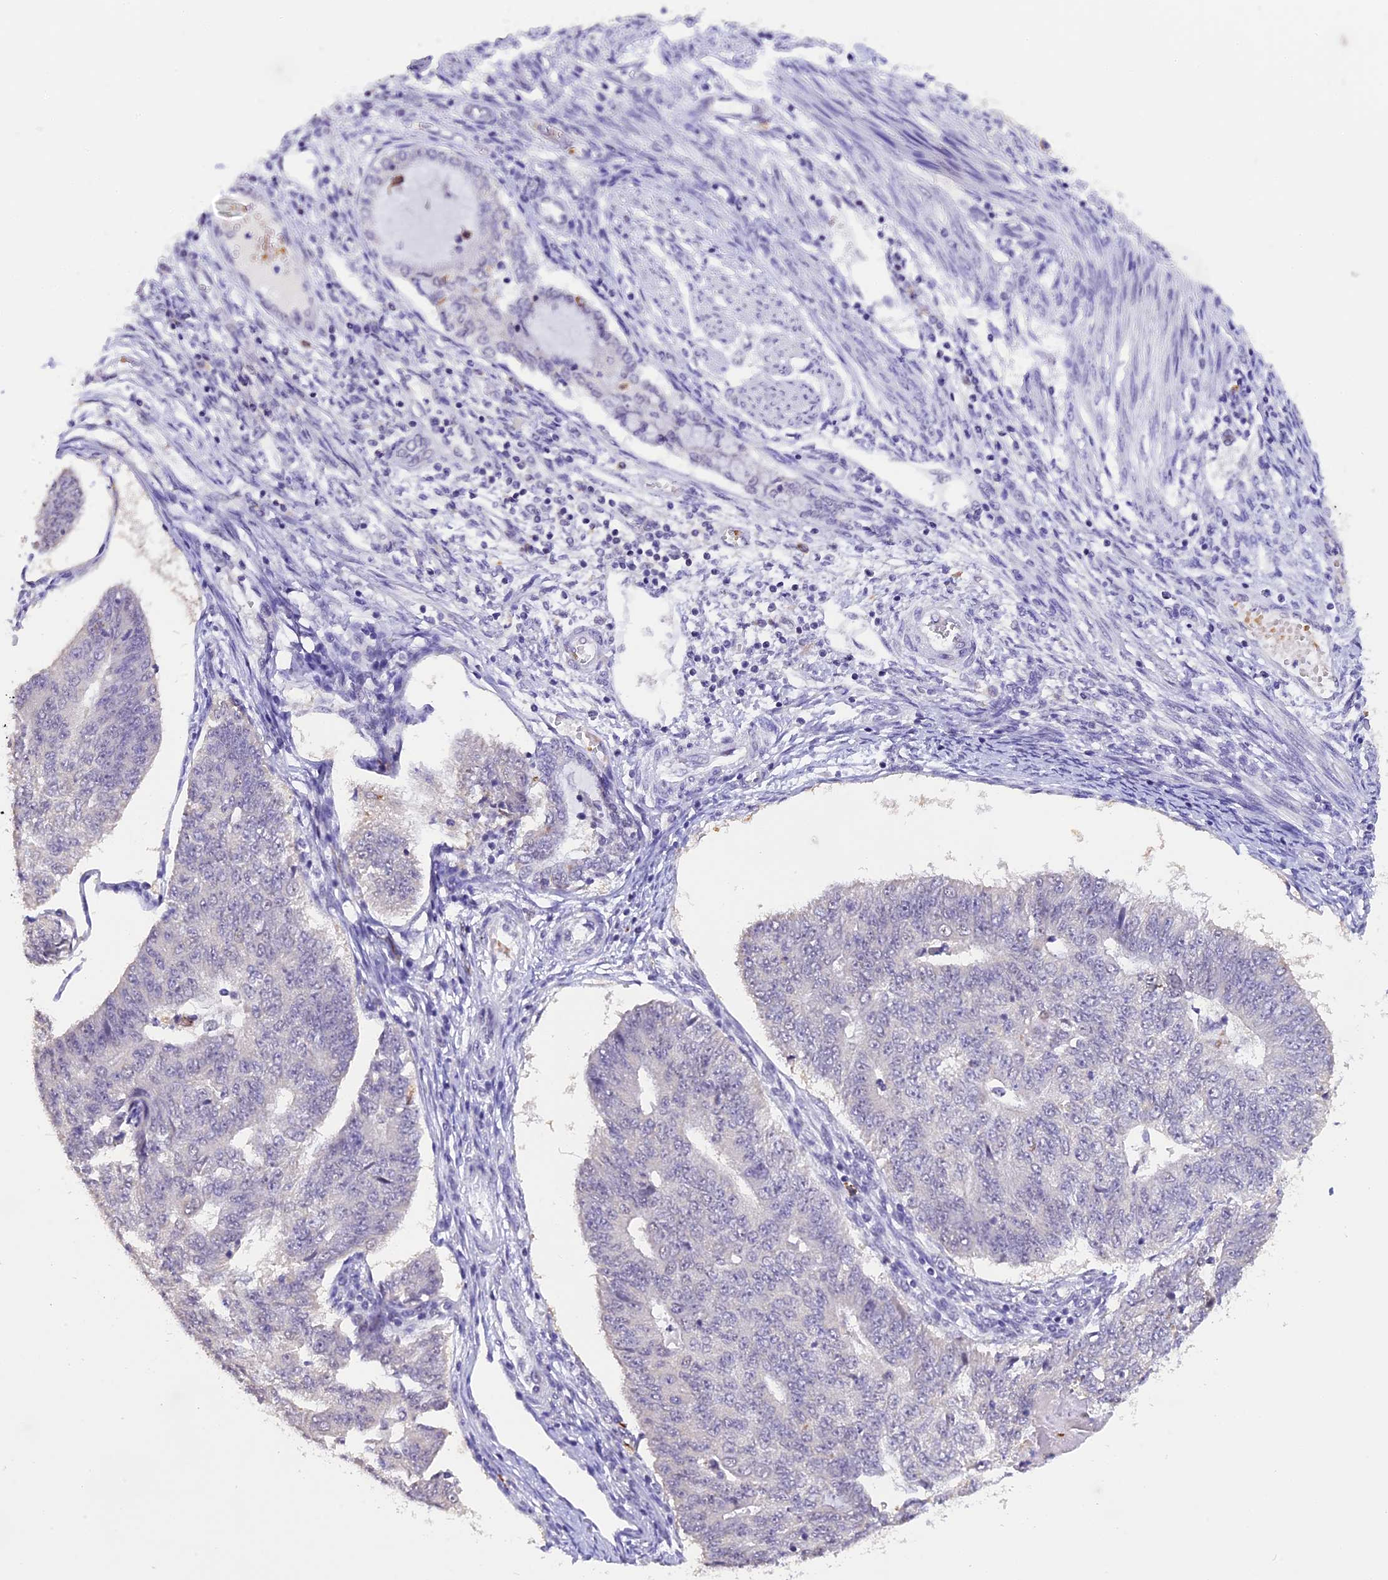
{"staining": {"intensity": "negative", "quantity": "none", "location": "none"}, "tissue": "endometrial cancer", "cell_type": "Tumor cells", "image_type": "cancer", "snomed": [{"axis": "morphology", "description": "Adenocarcinoma, NOS"}, {"axis": "topography", "description": "Endometrium"}], "caption": "A high-resolution image shows immunohistochemistry staining of adenocarcinoma (endometrial), which exhibits no significant expression in tumor cells.", "gene": "AHSP", "patient": {"sex": "female", "age": 32}}